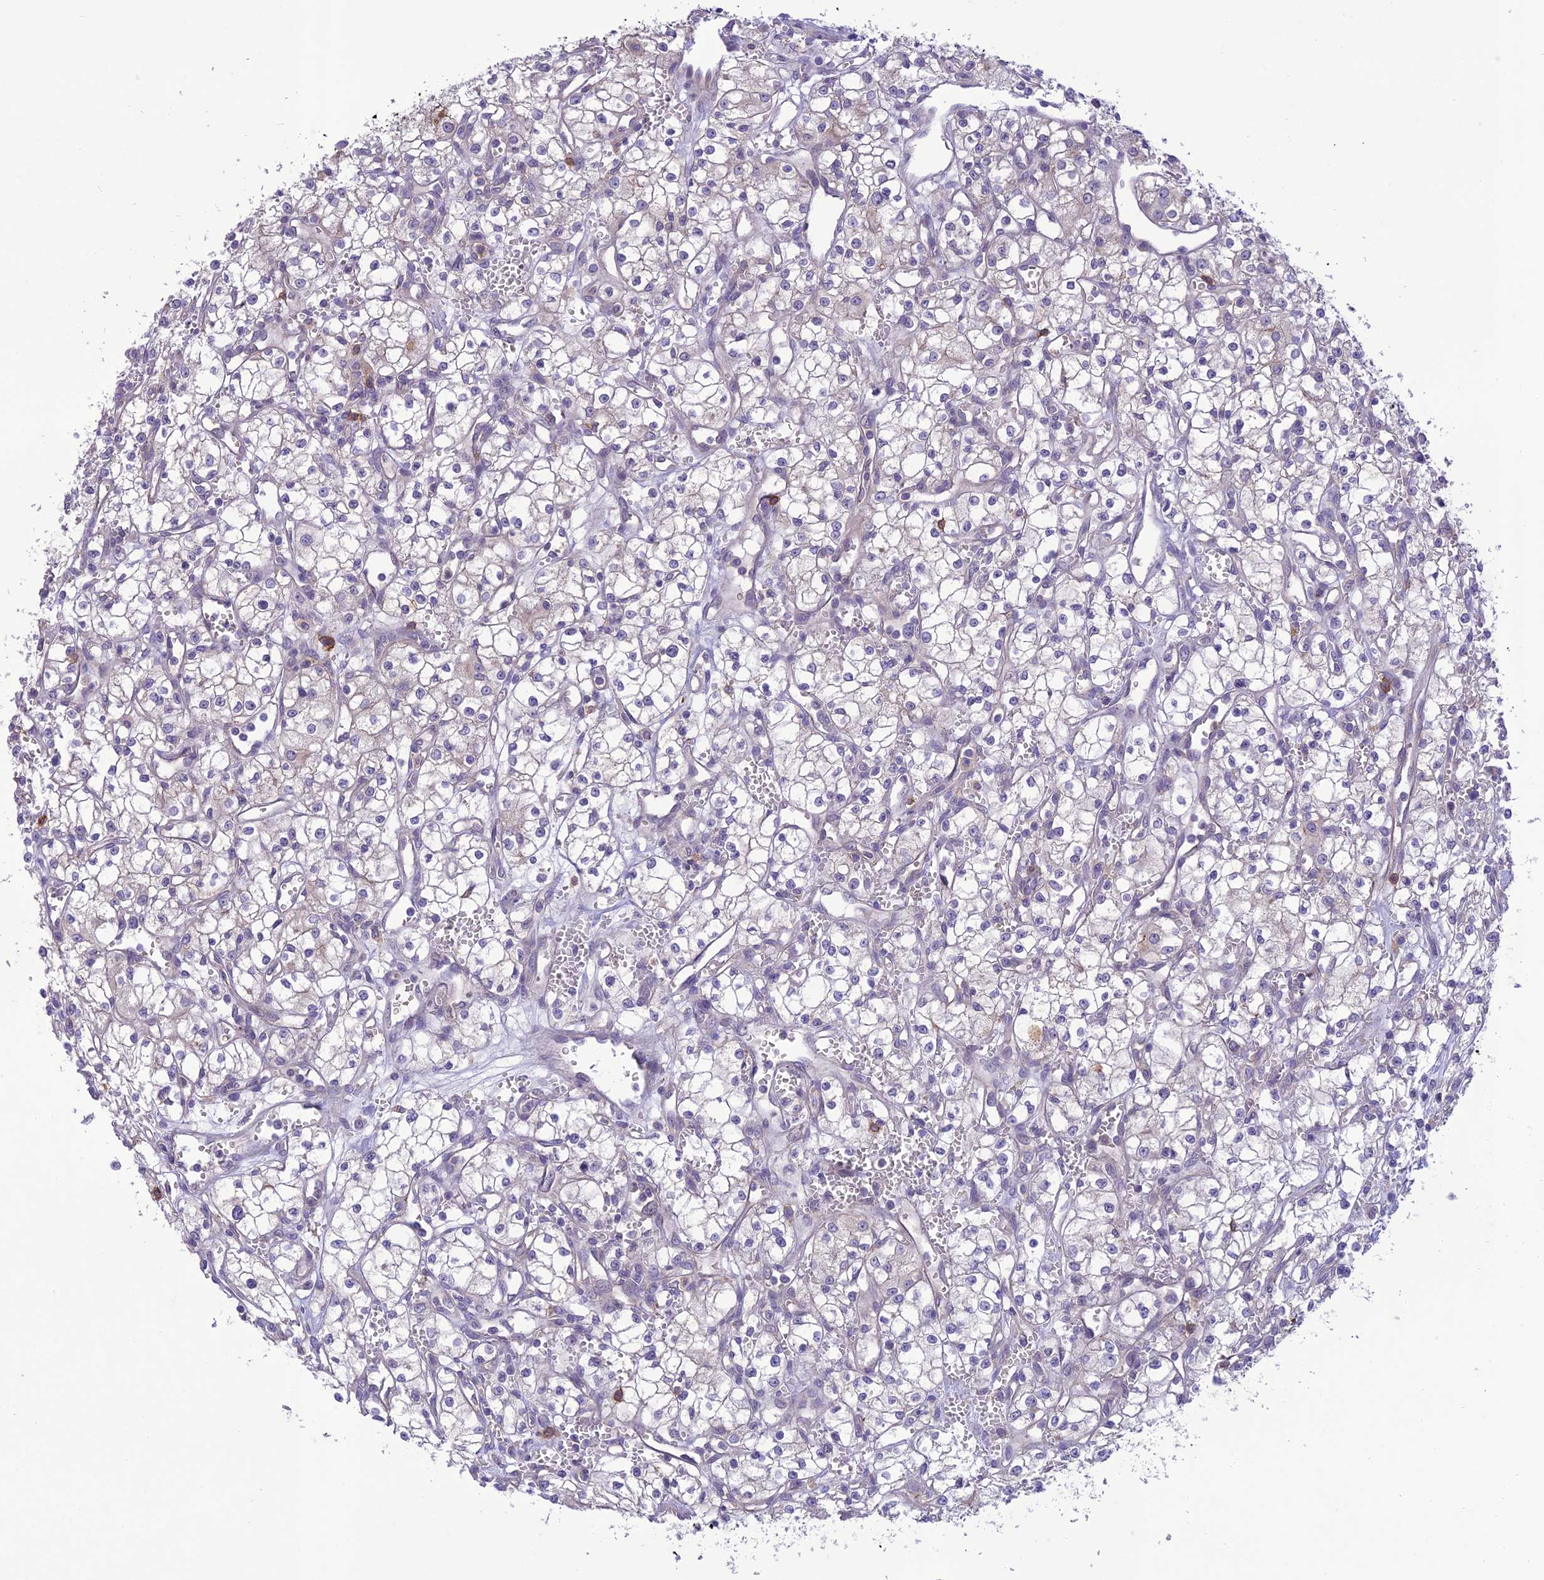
{"staining": {"intensity": "negative", "quantity": "none", "location": "none"}, "tissue": "renal cancer", "cell_type": "Tumor cells", "image_type": "cancer", "snomed": [{"axis": "morphology", "description": "Adenocarcinoma, NOS"}, {"axis": "topography", "description": "Kidney"}], "caption": "Immunohistochemical staining of human adenocarcinoma (renal) shows no significant positivity in tumor cells.", "gene": "ITGAE", "patient": {"sex": "male", "age": 59}}